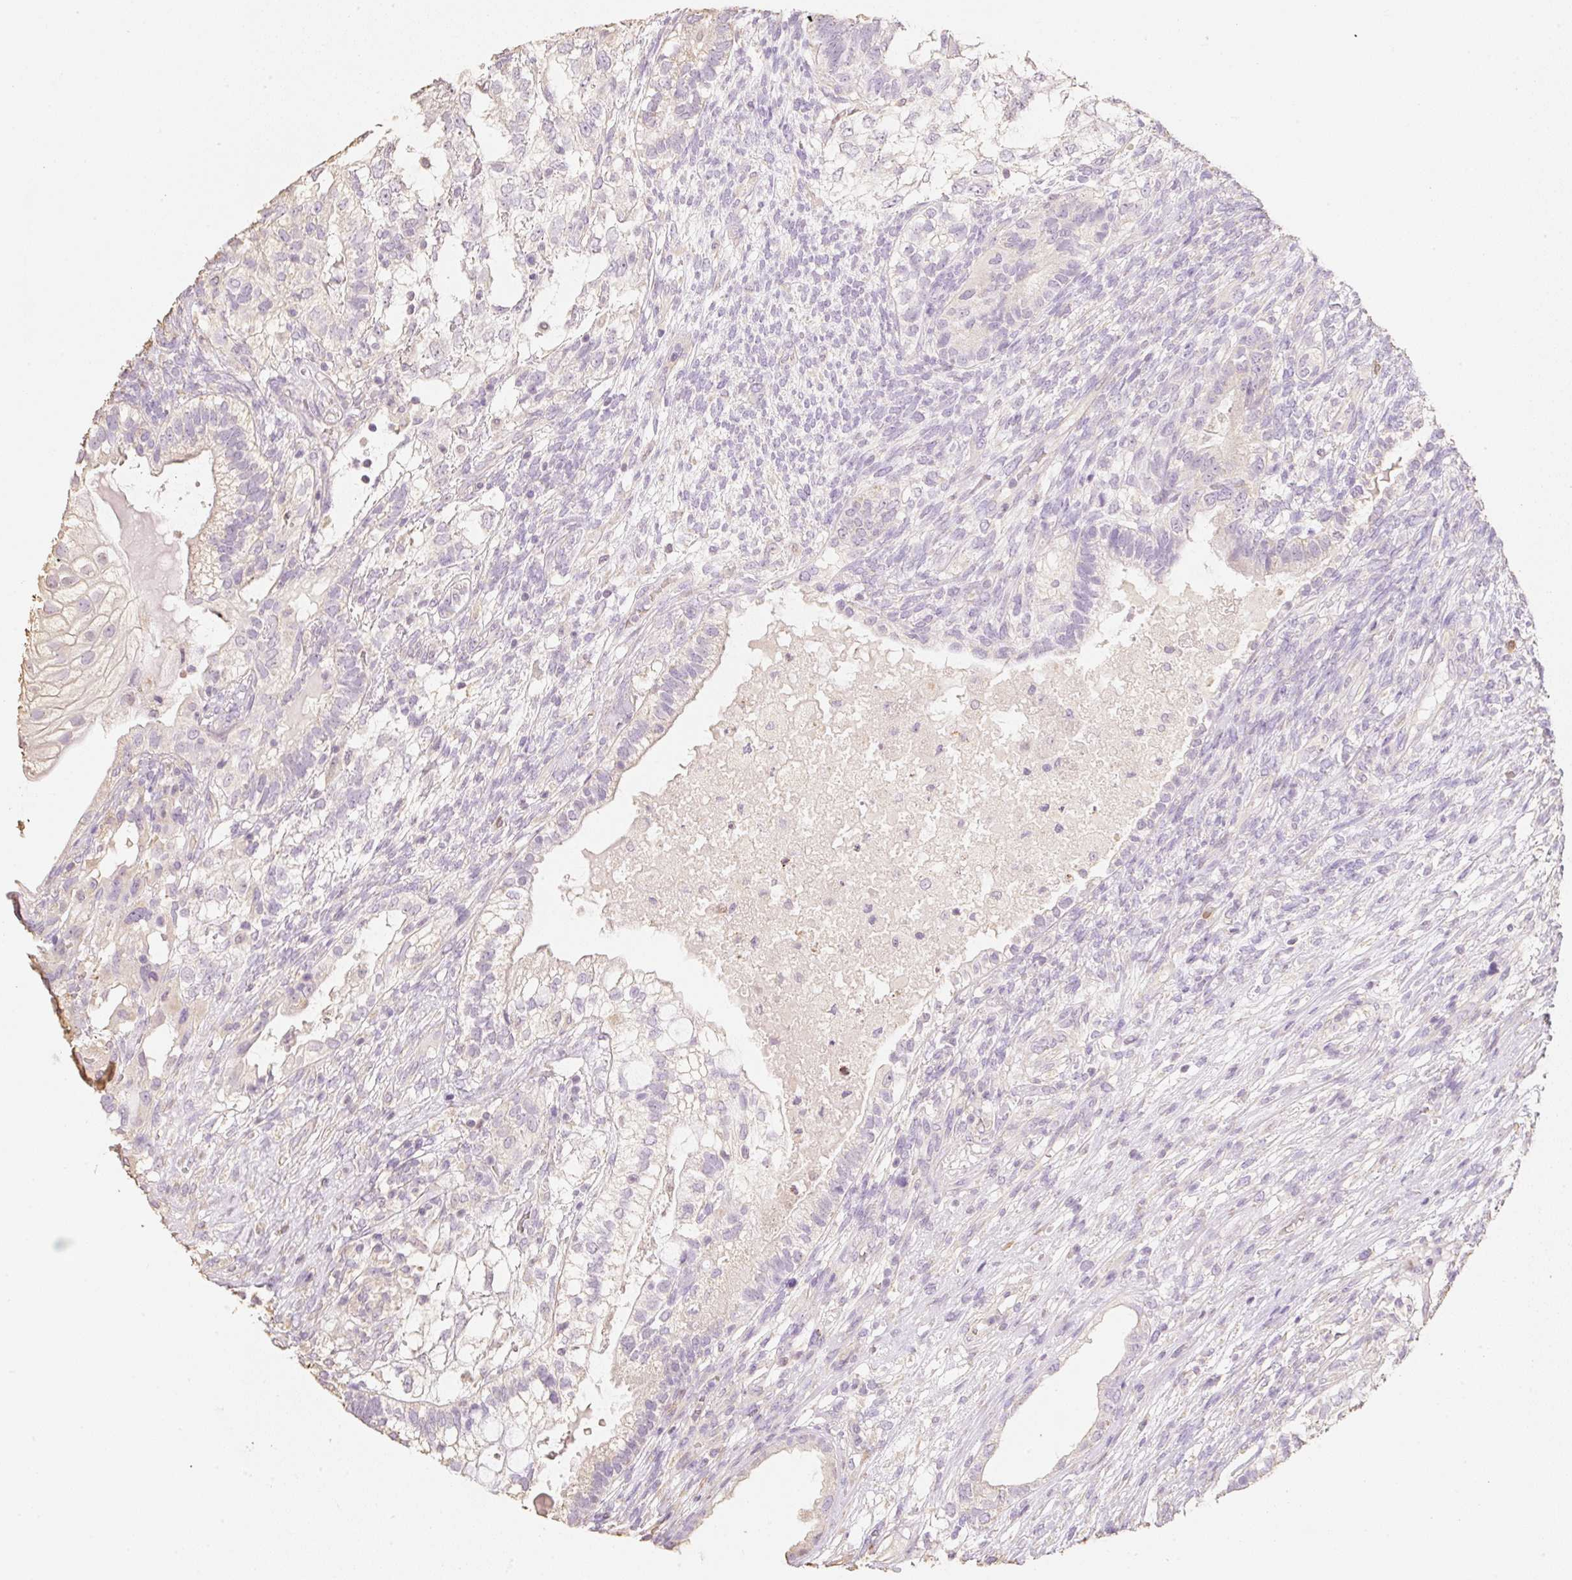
{"staining": {"intensity": "negative", "quantity": "none", "location": "none"}, "tissue": "testis cancer", "cell_type": "Tumor cells", "image_type": "cancer", "snomed": [{"axis": "morphology", "description": "Seminoma, NOS"}, {"axis": "morphology", "description": "Carcinoma, Embryonal, NOS"}, {"axis": "topography", "description": "Testis"}], "caption": "Tumor cells are negative for protein expression in human embryonal carcinoma (testis).", "gene": "MBOAT7", "patient": {"sex": "male", "age": 41}}